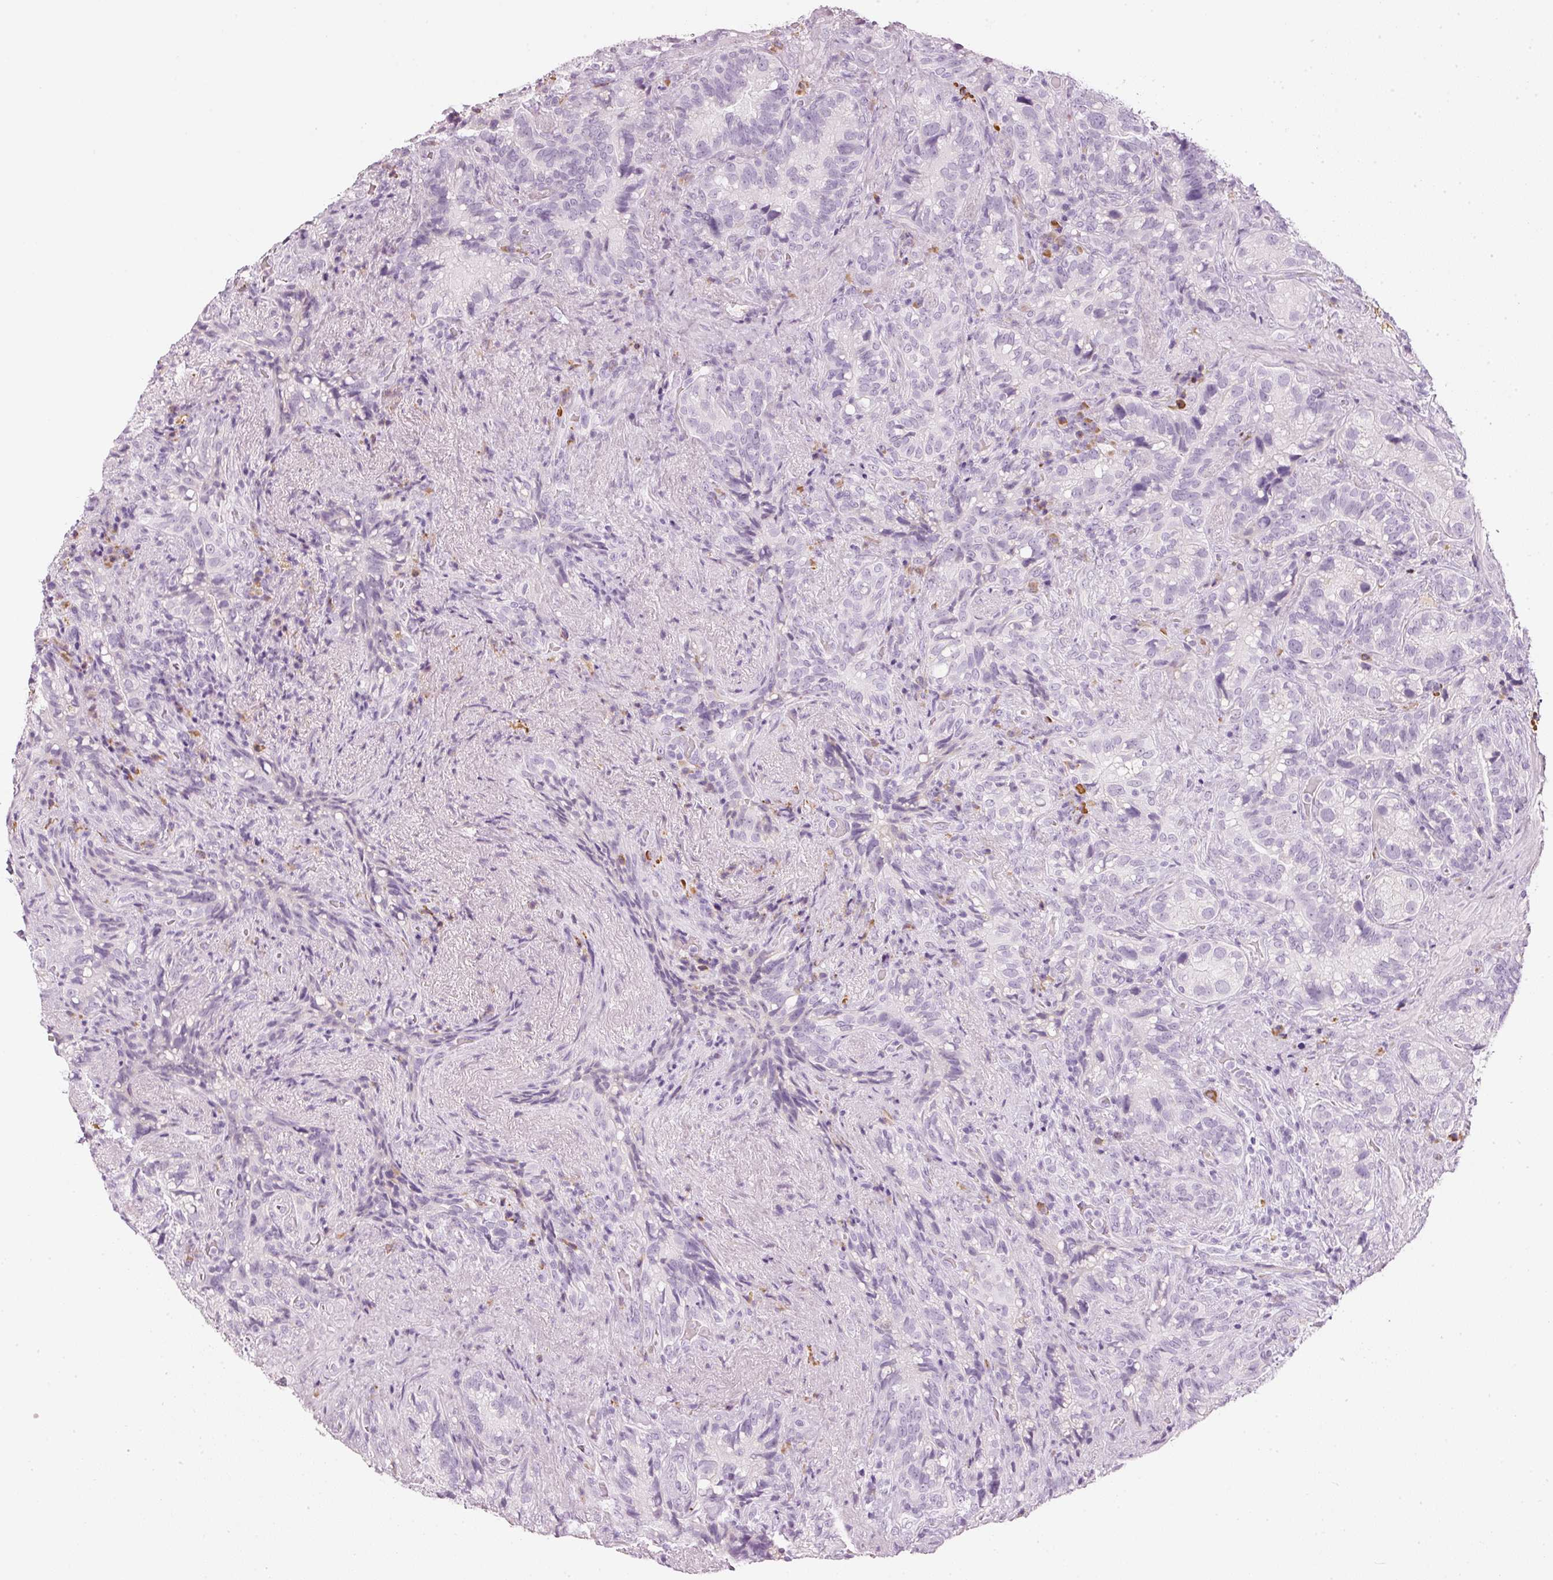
{"staining": {"intensity": "negative", "quantity": "none", "location": "none"}, "tissue": "seminal vesicle", "cell_type": "Glandular cells", "image_type": "normal", "snomed": [{"axis": "morphology", "description": "Normal tissue, NOS"}, {"axis": "topography", "description": "Seminal veicle"}], "caption": "Glandular cells are negative for protein expression in normal human seminal vesicle. Nuclei are stained in blue.", "gene": "VCAM1", "patient": {"sex": "male", "age": 68}}